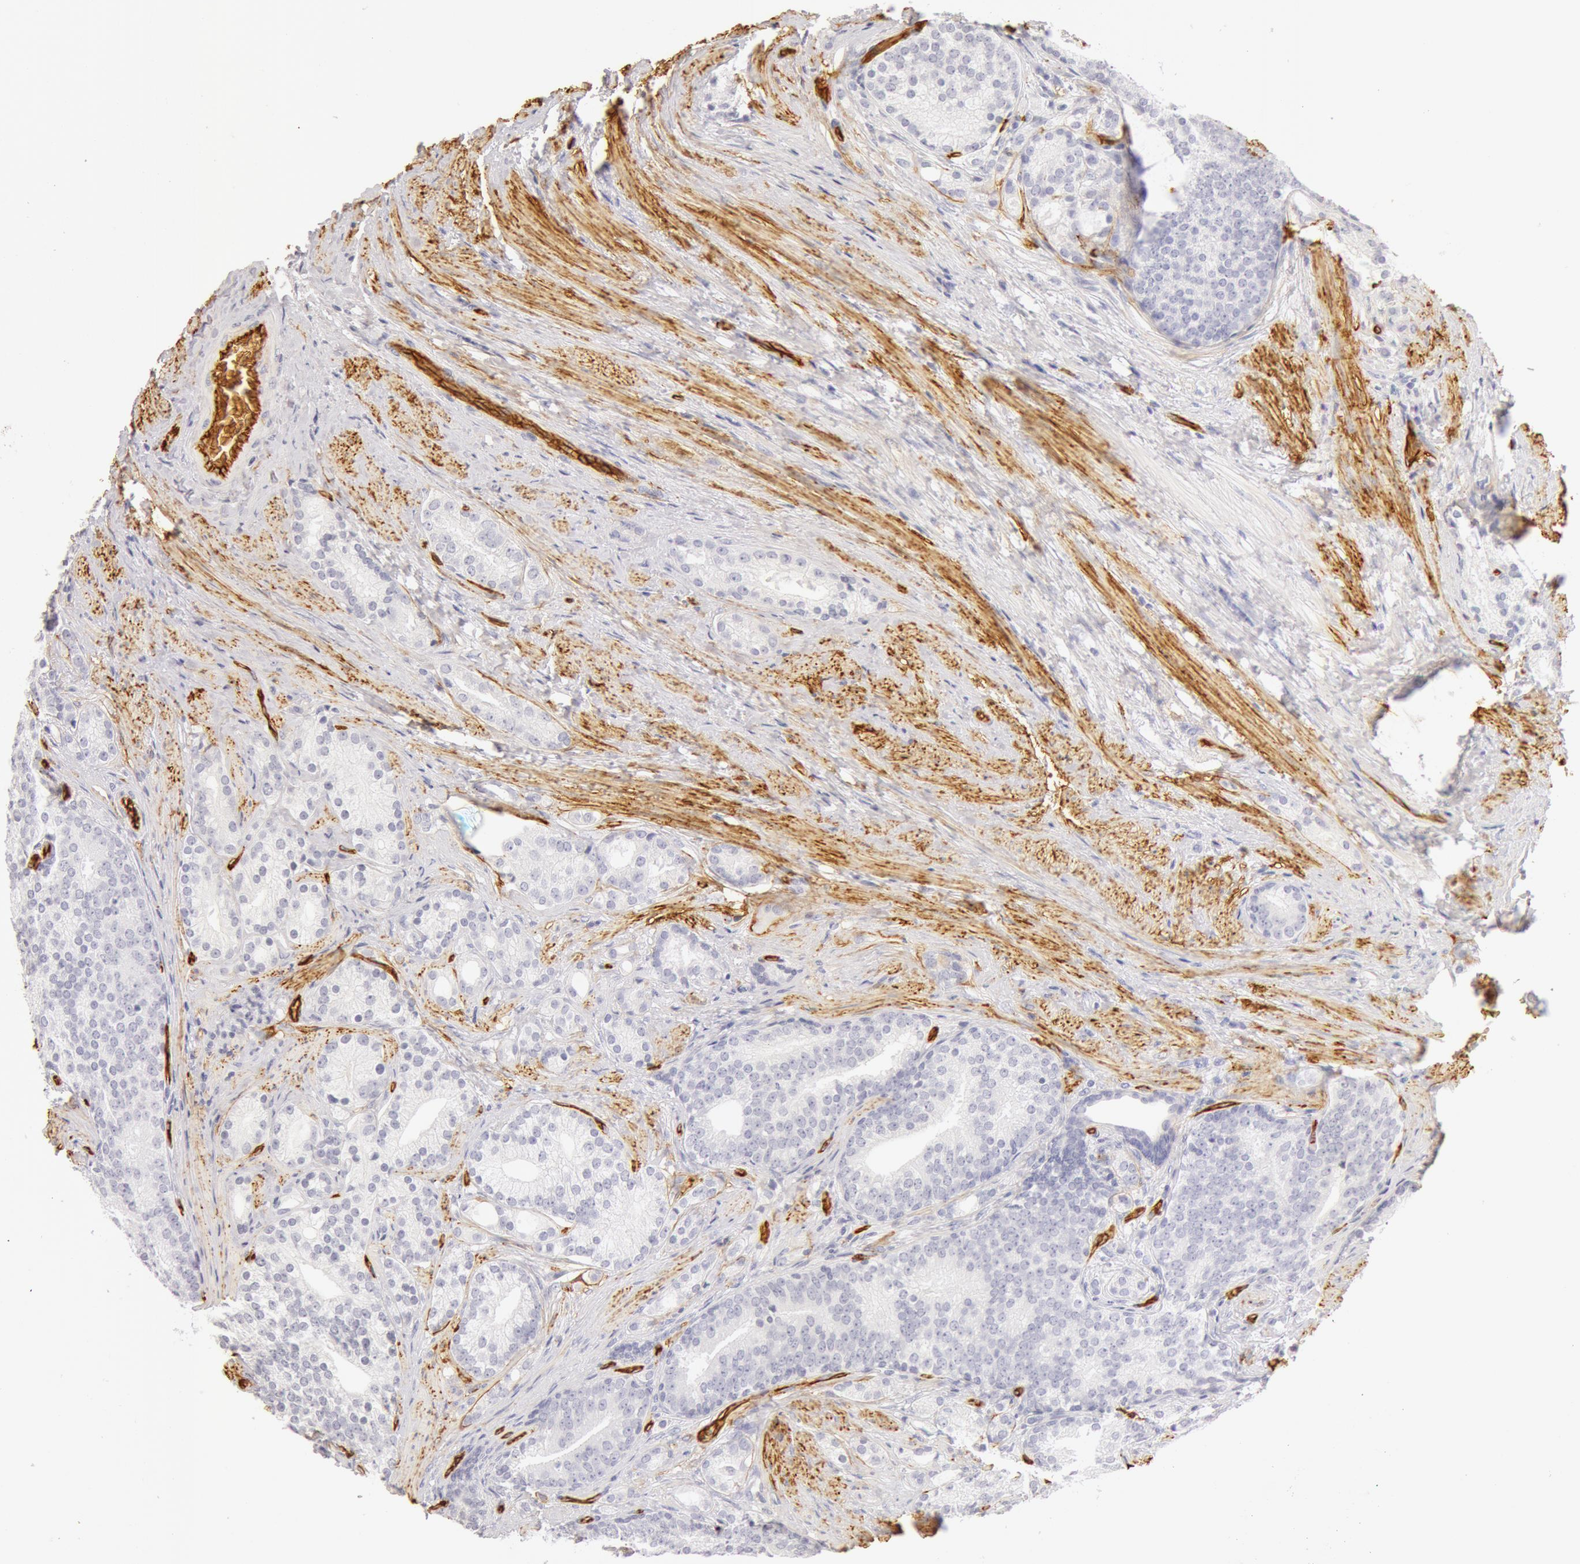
{"staining": {"intensity": "negative", "quantity": "none", "location": "none"}, "tissue": "prostate cancer", "cell_type": "Tumor cells", "image_type": "cancer", "snomed": [{"axis": "morphology", "description": "Adenocarcinoma, Low grade"}, {"axis": "topography", "description": "Prostate"}], "caption": "Immunohistochemical staining of prostate cancer shows no significant expression in tumor cells.", "gene": "AQP1", "patient": {"sex": "male", "age": 71}}